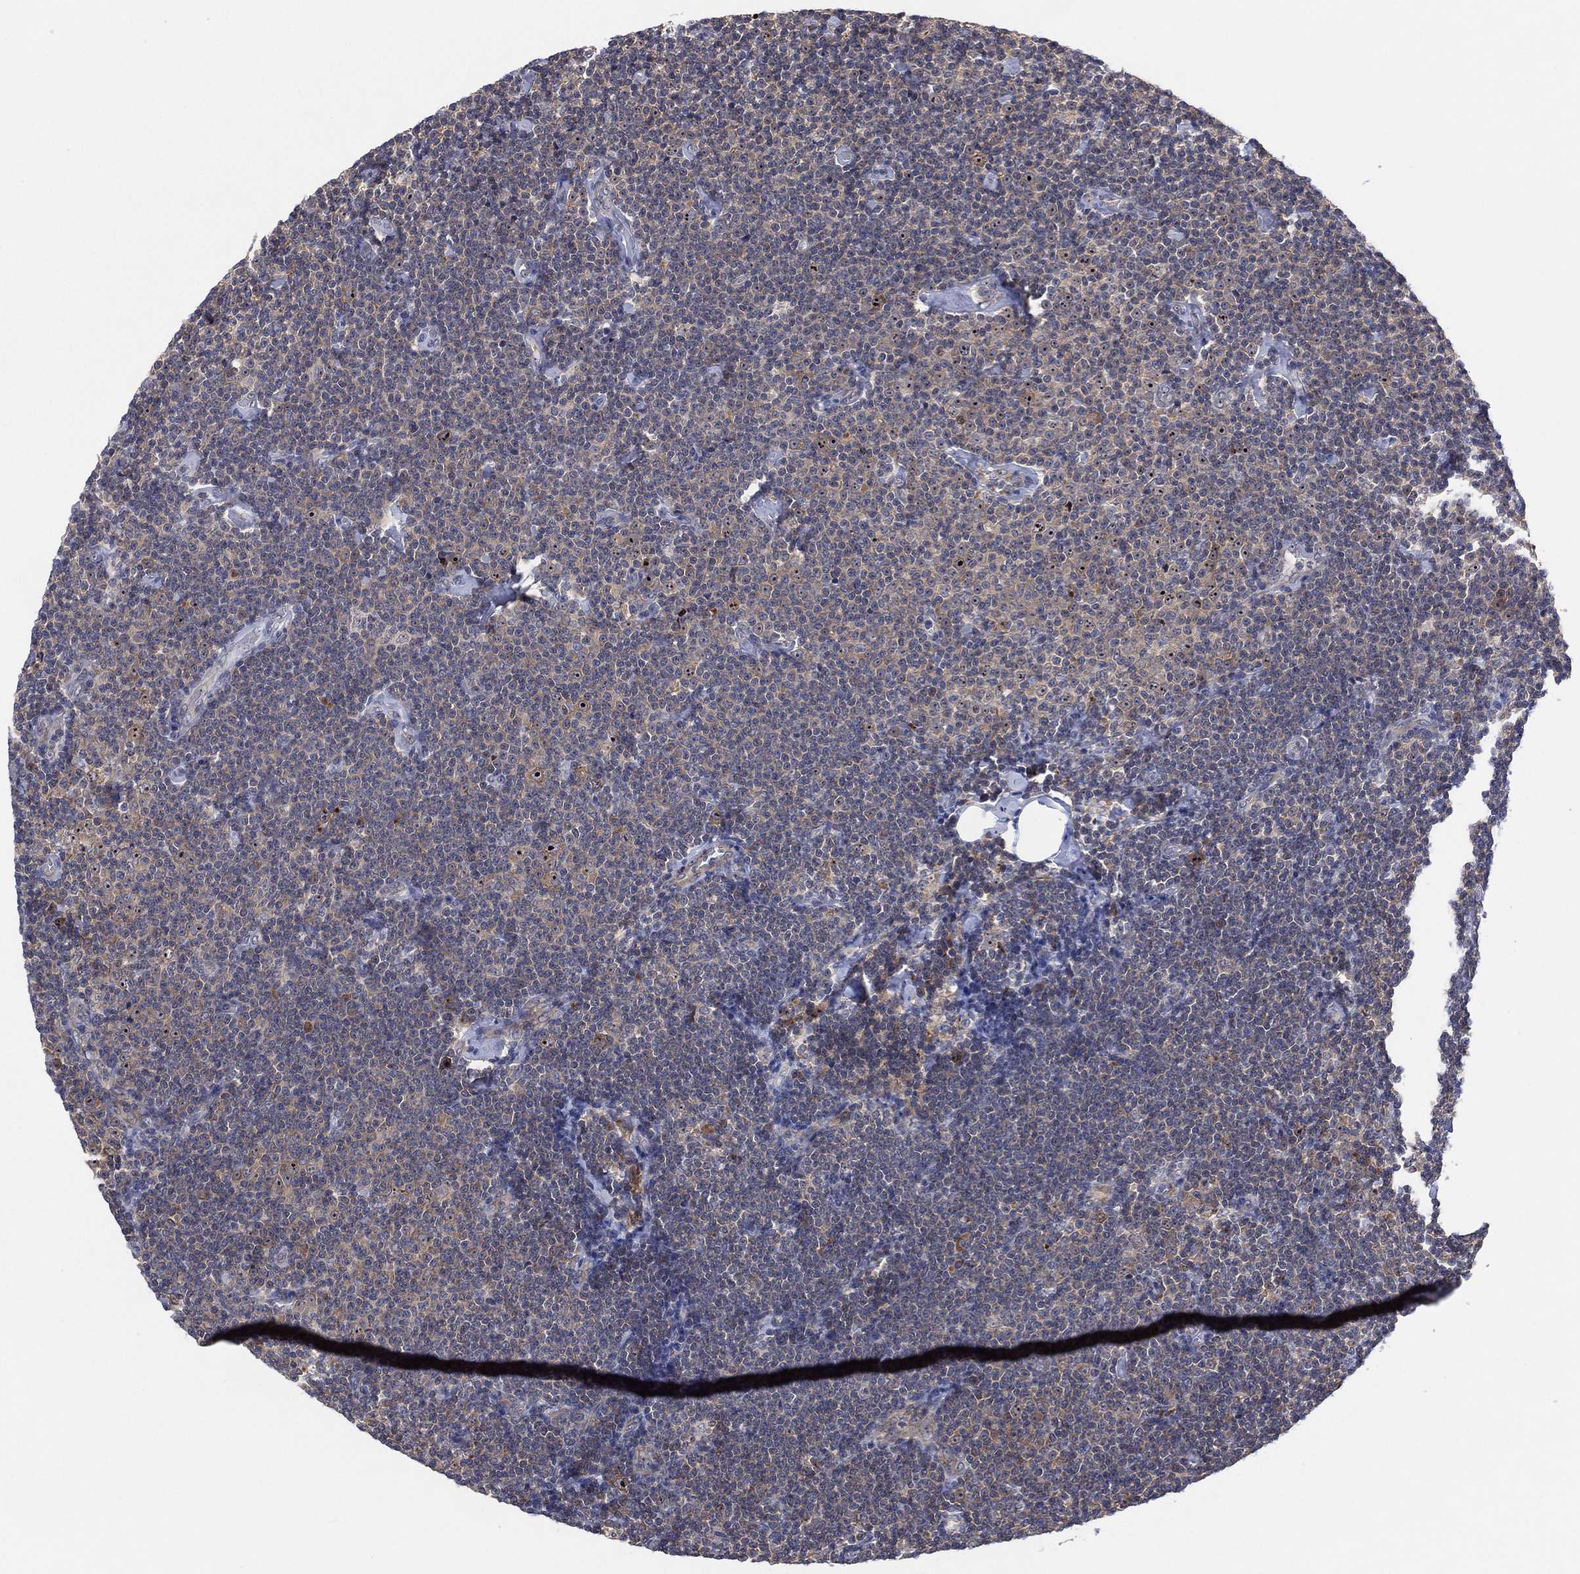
{"staining": {"intensity": "negative", "quantity": "none", "location": "none"}, "tissue": "lymphoma", "cell_type": "Tumor cells", "image_type": "cancer", "snomed": [{"axis": "morphology", "description": "Malignant lymphoma, non-Hodgkin's type, Low grade"}, {"axis": "topography", "description": "Lymph node"}], "caption": "Immunohistochemical staining of lymphoma demonstrates no significant positivity in tumor cells.", "gene": "FAM104A", "patient": {"sex": "male", "age": 81}}